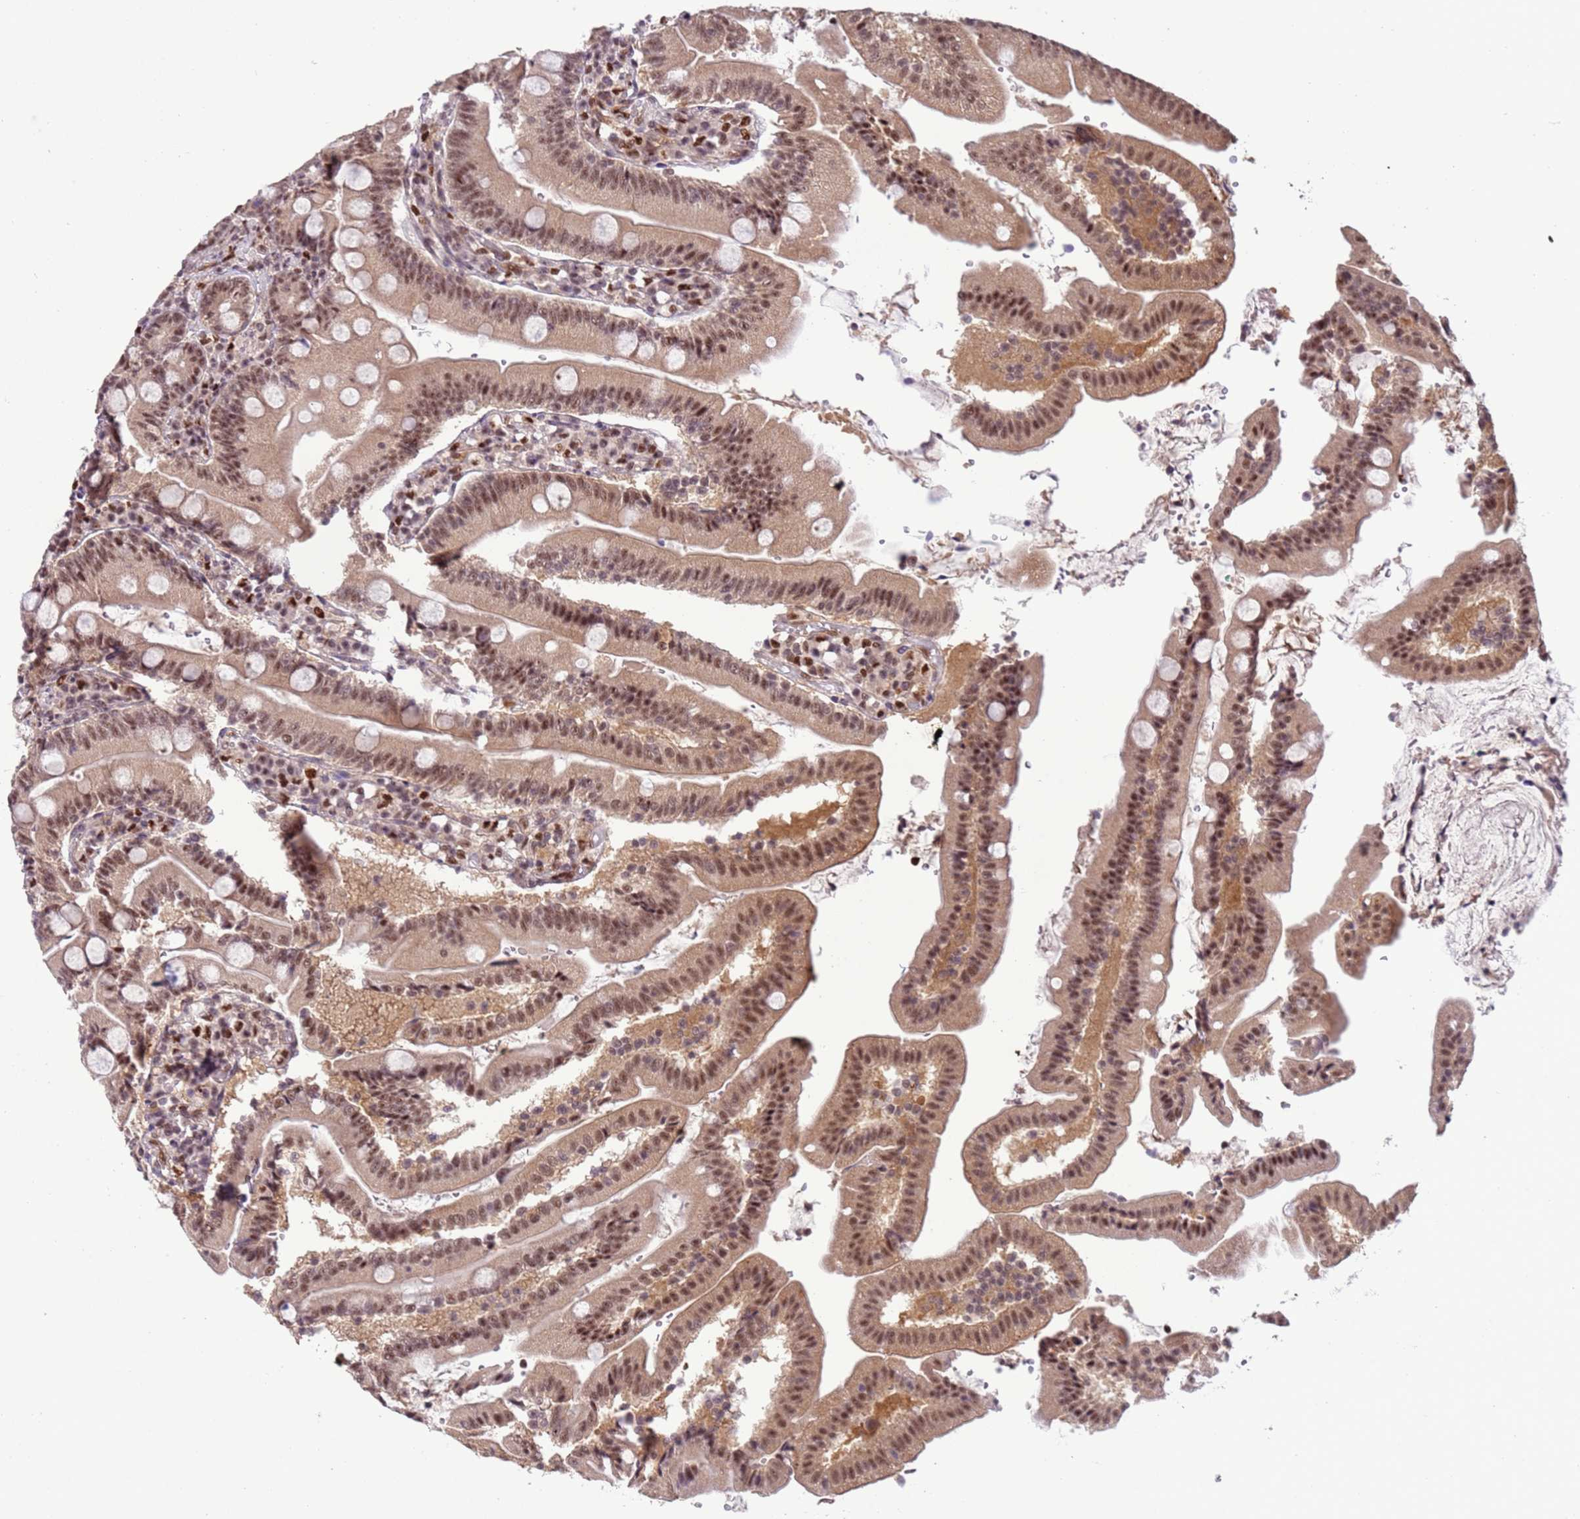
{"staining": {"intensity": "moderate", "quantity": ">75%", "location": "nuclear"}, "tissue": "duodenum", "cell_type": "Glandular cells", "image_type": "normal", "snomed": [{"axis": "morphology", "description": "Normal tissue, NOS"}, {"axis": "topography", "description": "Duodenum"}], "caption": "IHC (DAB (3,3'-diaminobenzidine)) staining of normal duodenum shows moderate nuclear protein positivity in approximately >75% of glandular cells.", "gene": "PRPF6", "patient": {"sex": "female", "age": 67}}